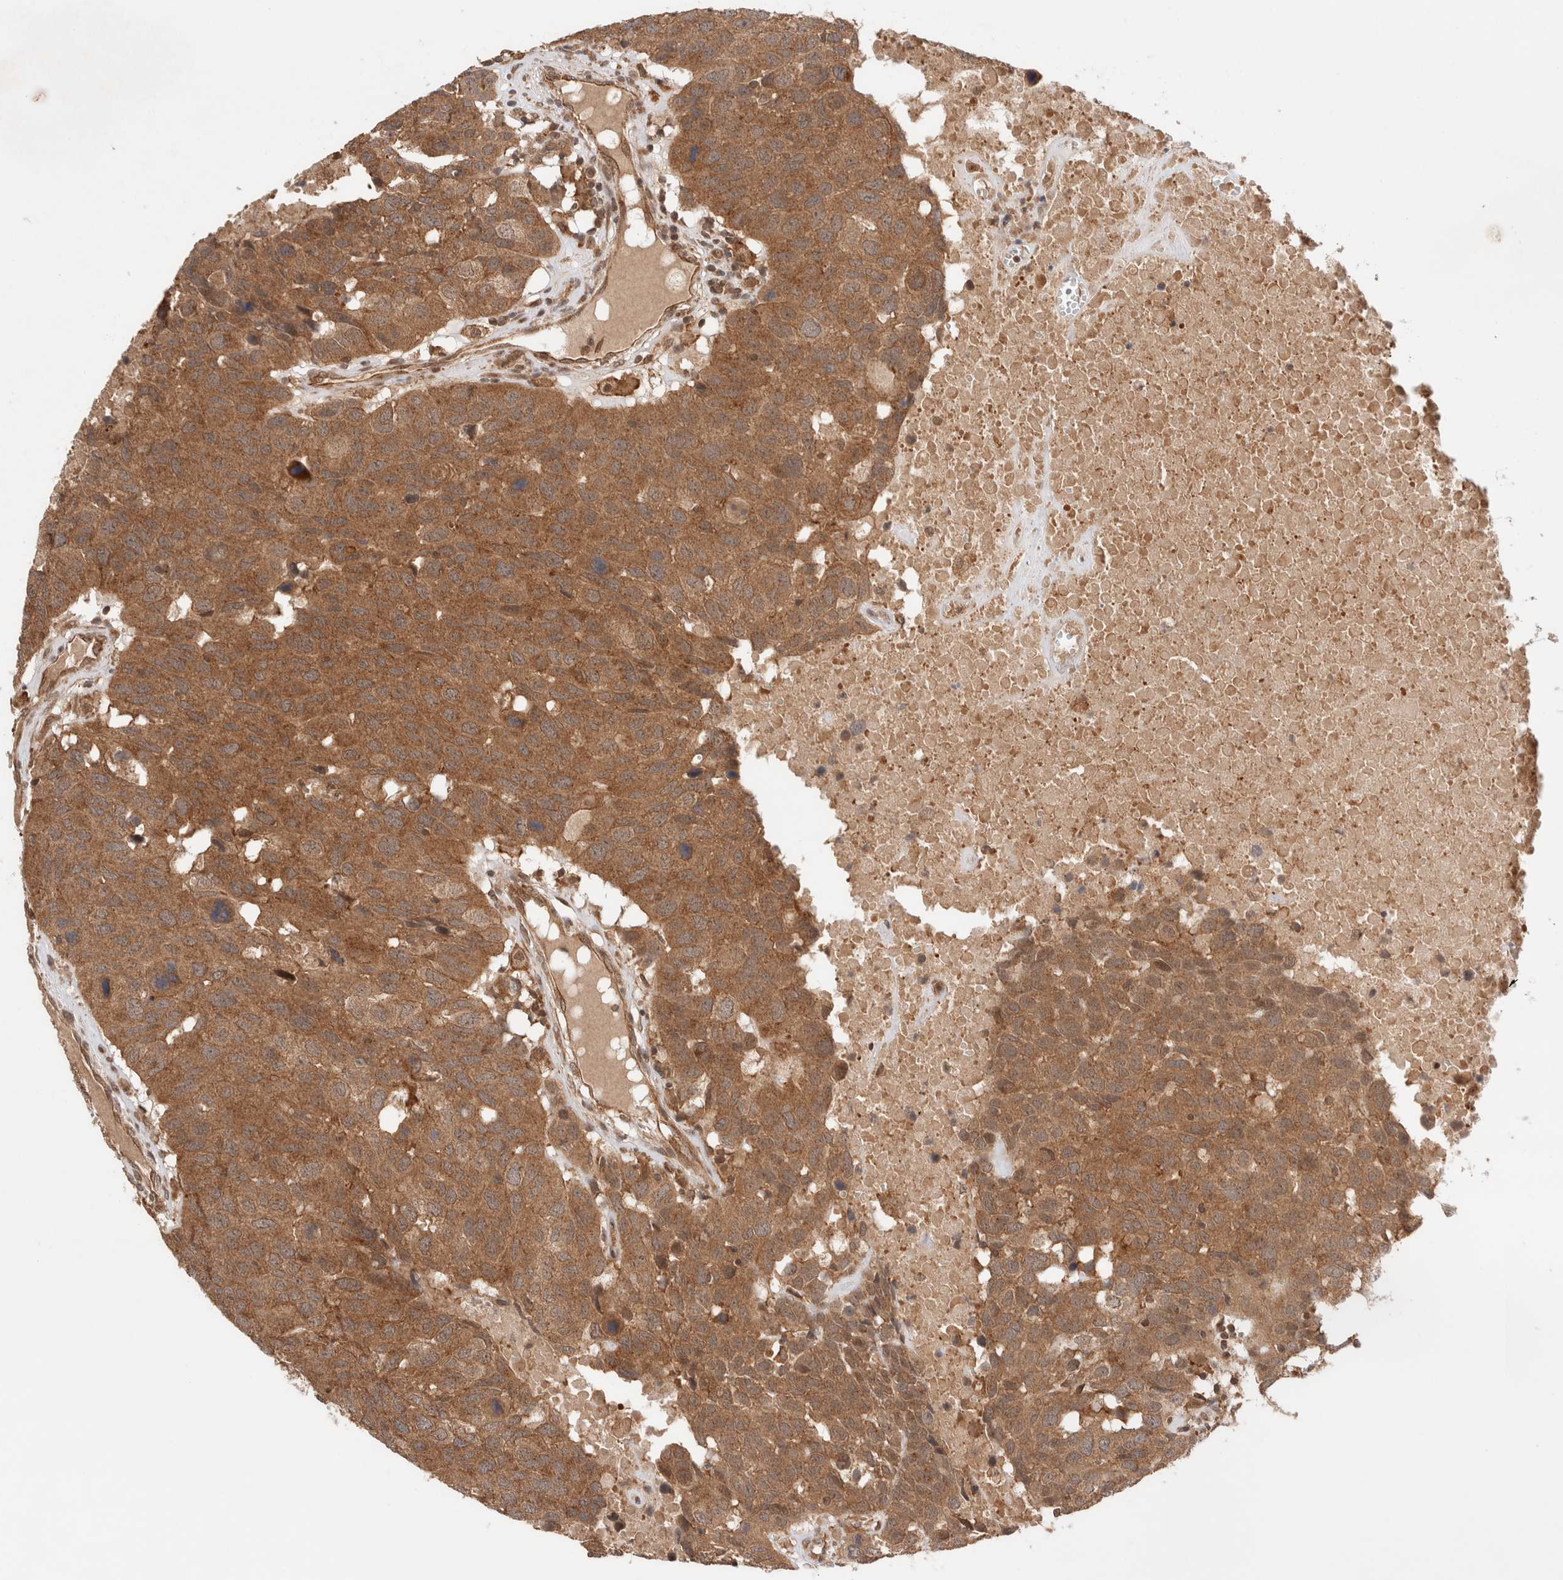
{"staining": {"intensity": "moderate", "quantity": ">75%", "location": "cytoplasmic/membranous"}, "tissue": "head and neck cancer", "cell_type": "Tumor cells", "image_type": "cancer", "snomed": [{"axis": "morphology", "description": "Squamous cell carcinoma, NOS"}, {"axis": "topography", "description": "Head-Neck"}], "caption": "An immunohistochemistry histopathology image of neoplastic tissue is shown. Protein staining in brown labels moderate cytoplasmic/membranous positivity in head and neck squamous cell carcinoma within tumor cells.", "gene": "SIKE1", "patient": {"sex": "male", "age": 66}}